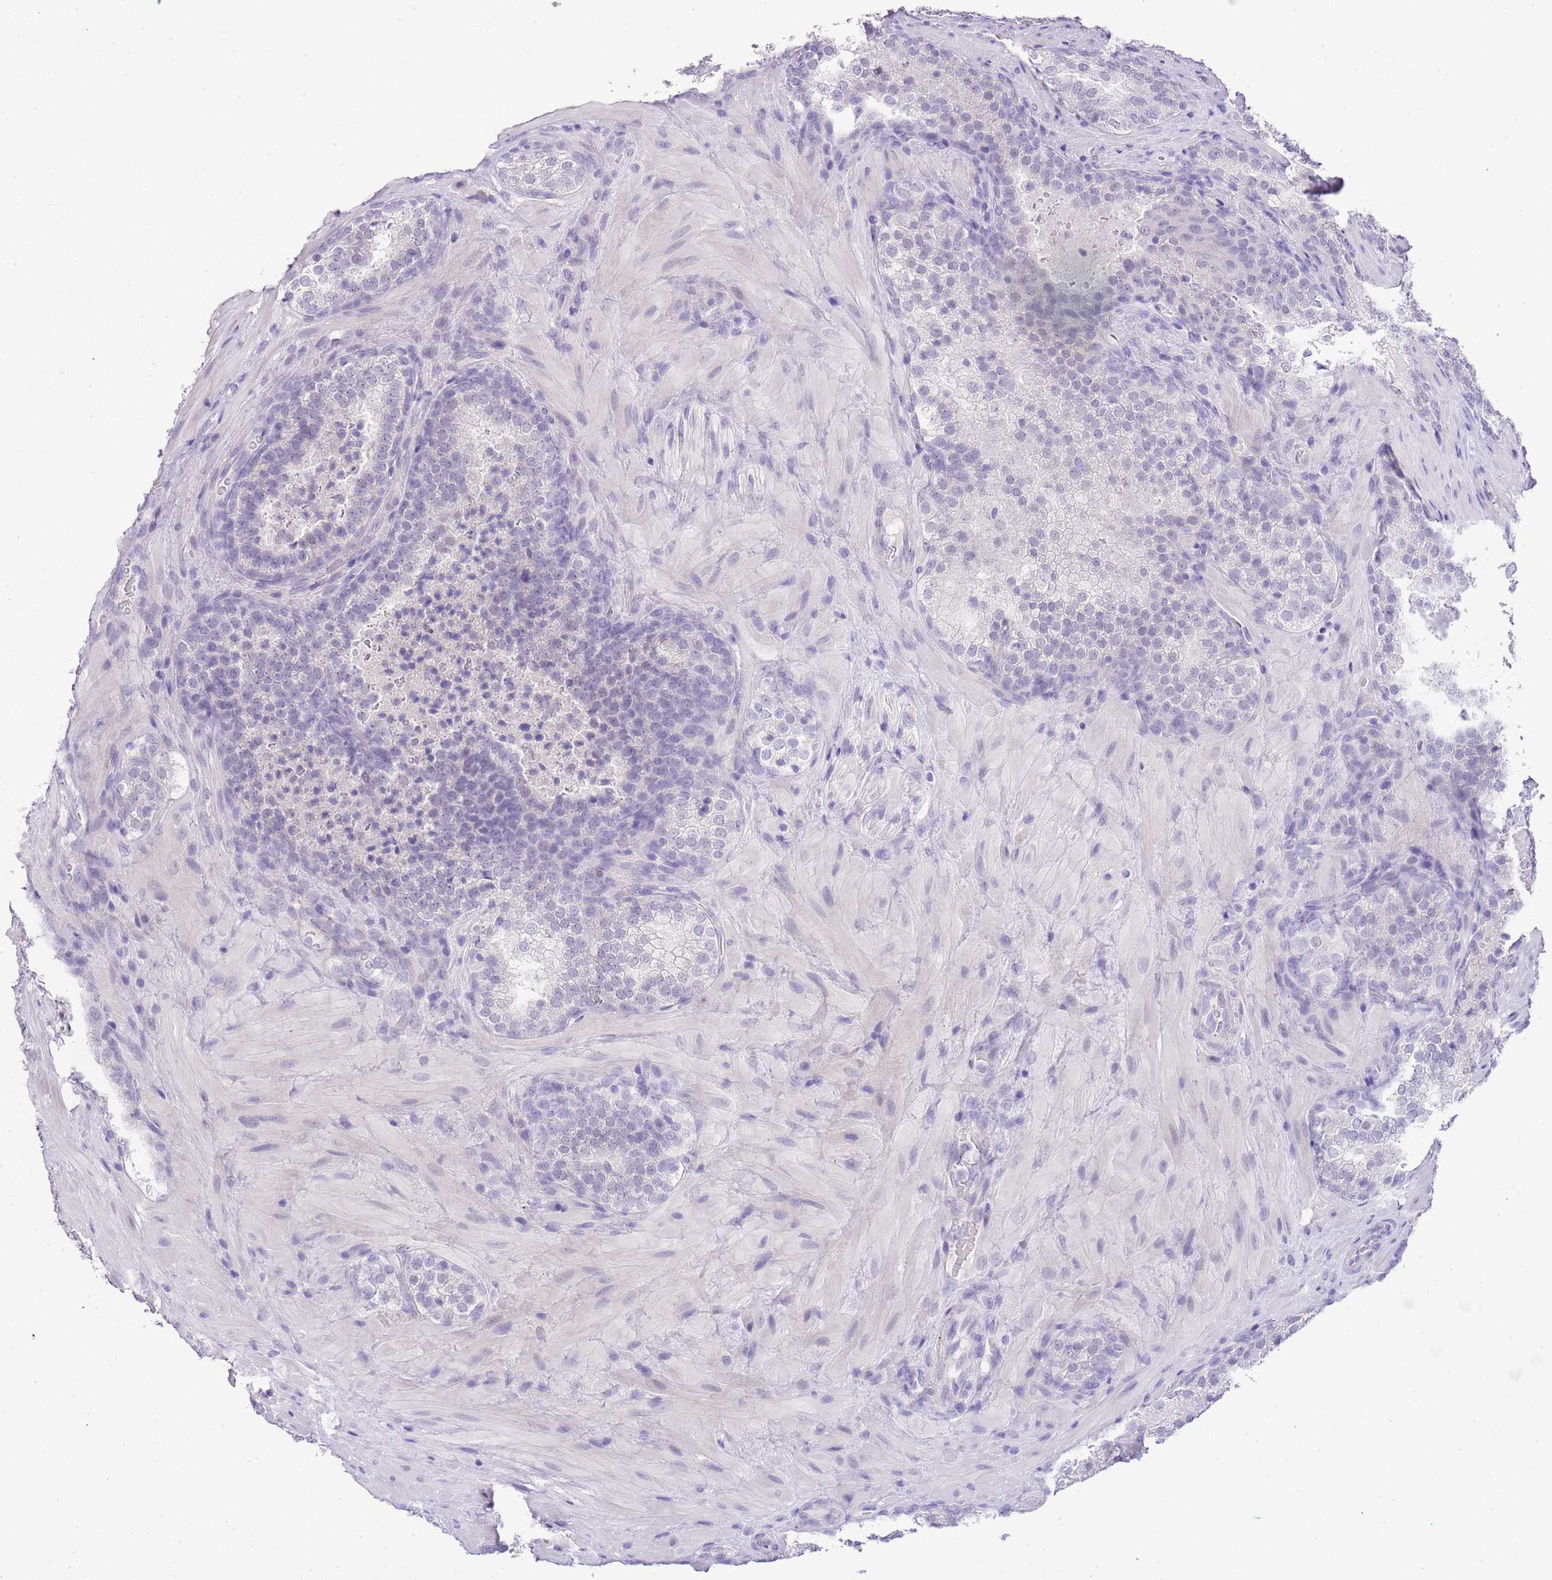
{"staining": {"intensity": "negative", "quantity": "none", "location": "none"}, "tissue": "prostate cancer", "cell_type": "Tumor cells", "image_type": "cancer", "snomed": [{"axis": "morphology", "description": "Adenocarcinoma, High grade"}, {"axis": "topography", "description": "Prostate"}], "caption": "This is an IHC micrograph of prostate cancer (high-grade adenocarcinoma). There is no positivity in tumor cells.", "gene": "MIDN", "patient": {"sex": "male", "age": 56}}